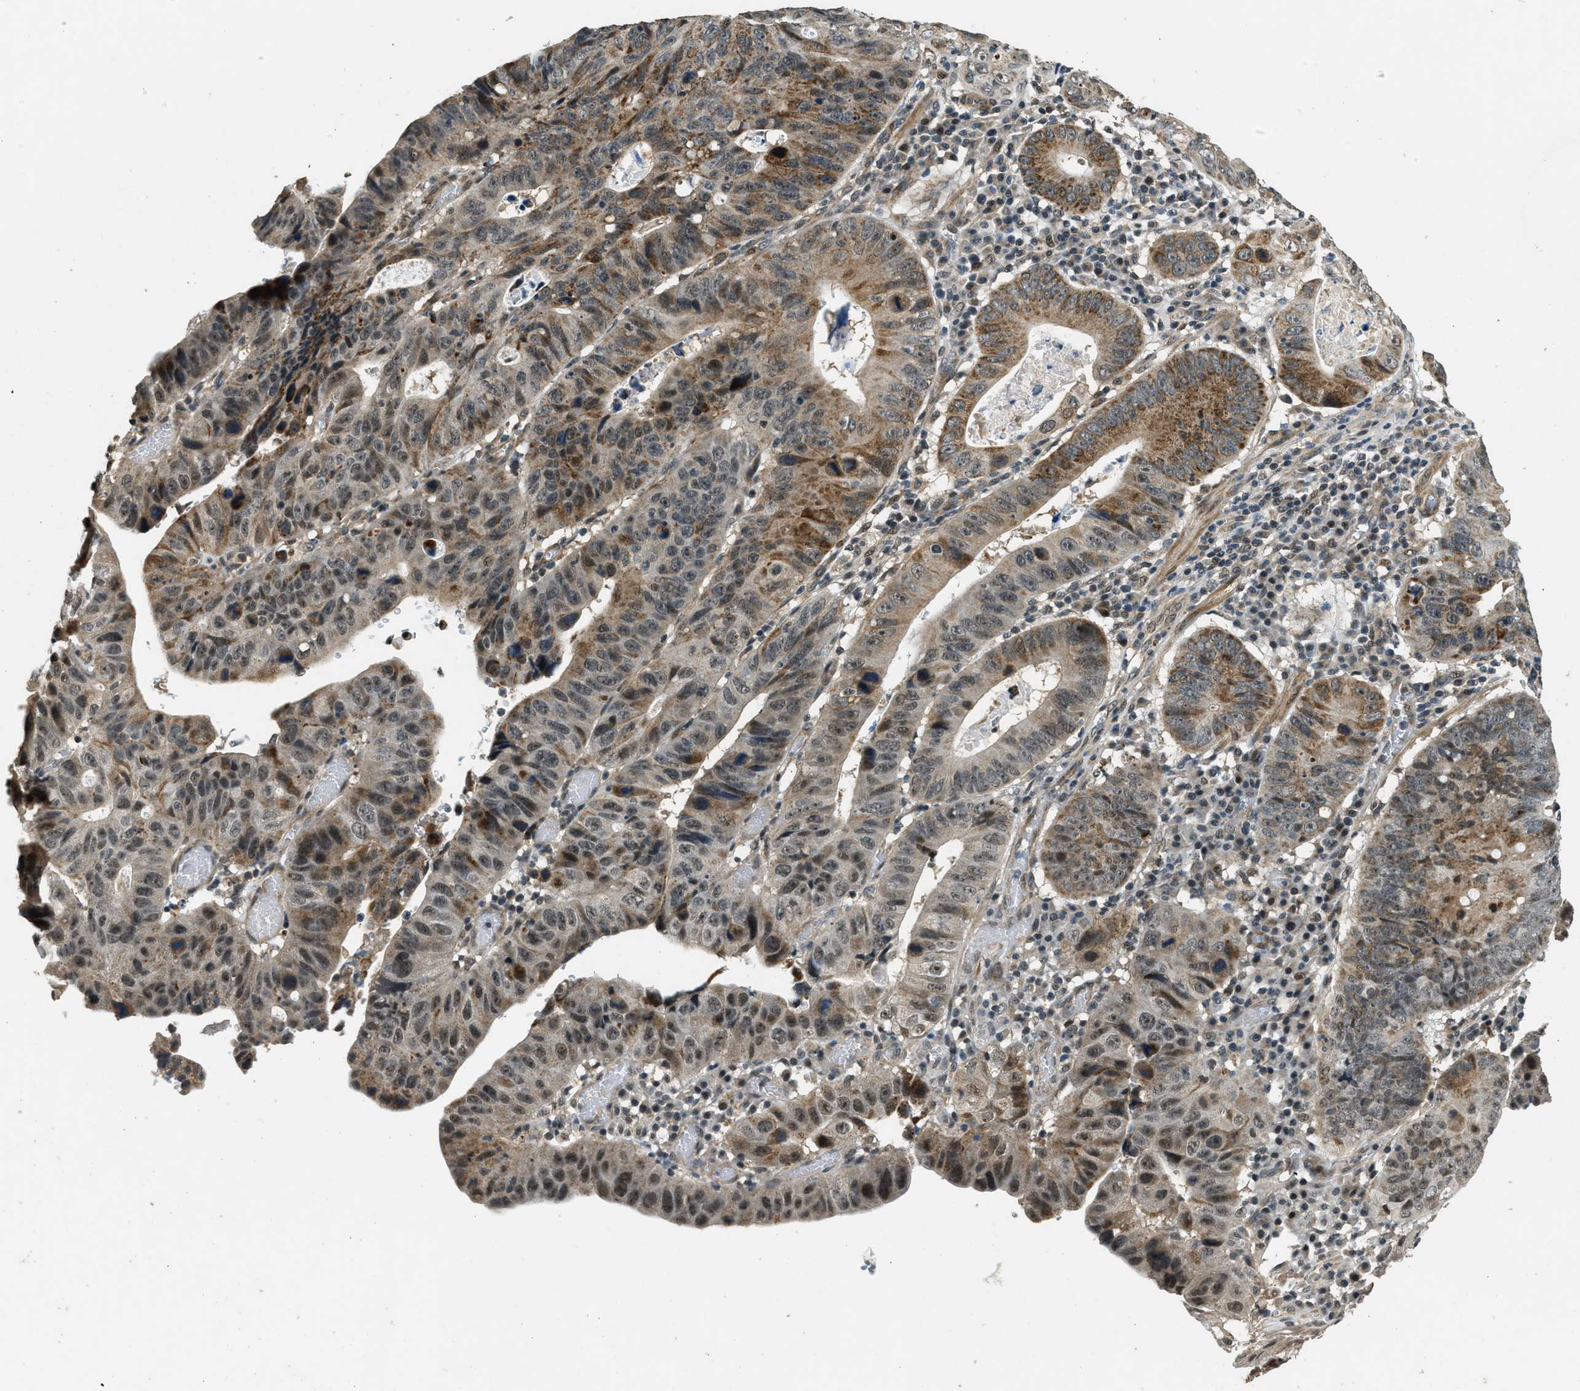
{"staining": {"intensity": "moderate", "quantity": ">75%", "location": "cytoplasmic/membranous,nuclear"}, "tissue": "stomach cancer", "cell_type": "Tumor cells", "image_type": "cancer", "snomed": [{"axis": "morphology", "description": "Adenocarcinoma, NOS"}, {"axis": "topography", "description": "Stomach"}], "caption": "Adenocarcinoma (stomach) stained for a protein displays moderate cytoplasmic/membranous and nuclear positivity in tumor cells. Ihc stains the protein in brown and the nuclei are stained blue.", "gene": "MED21", "patient": {"sex": "male", "age": 59}}